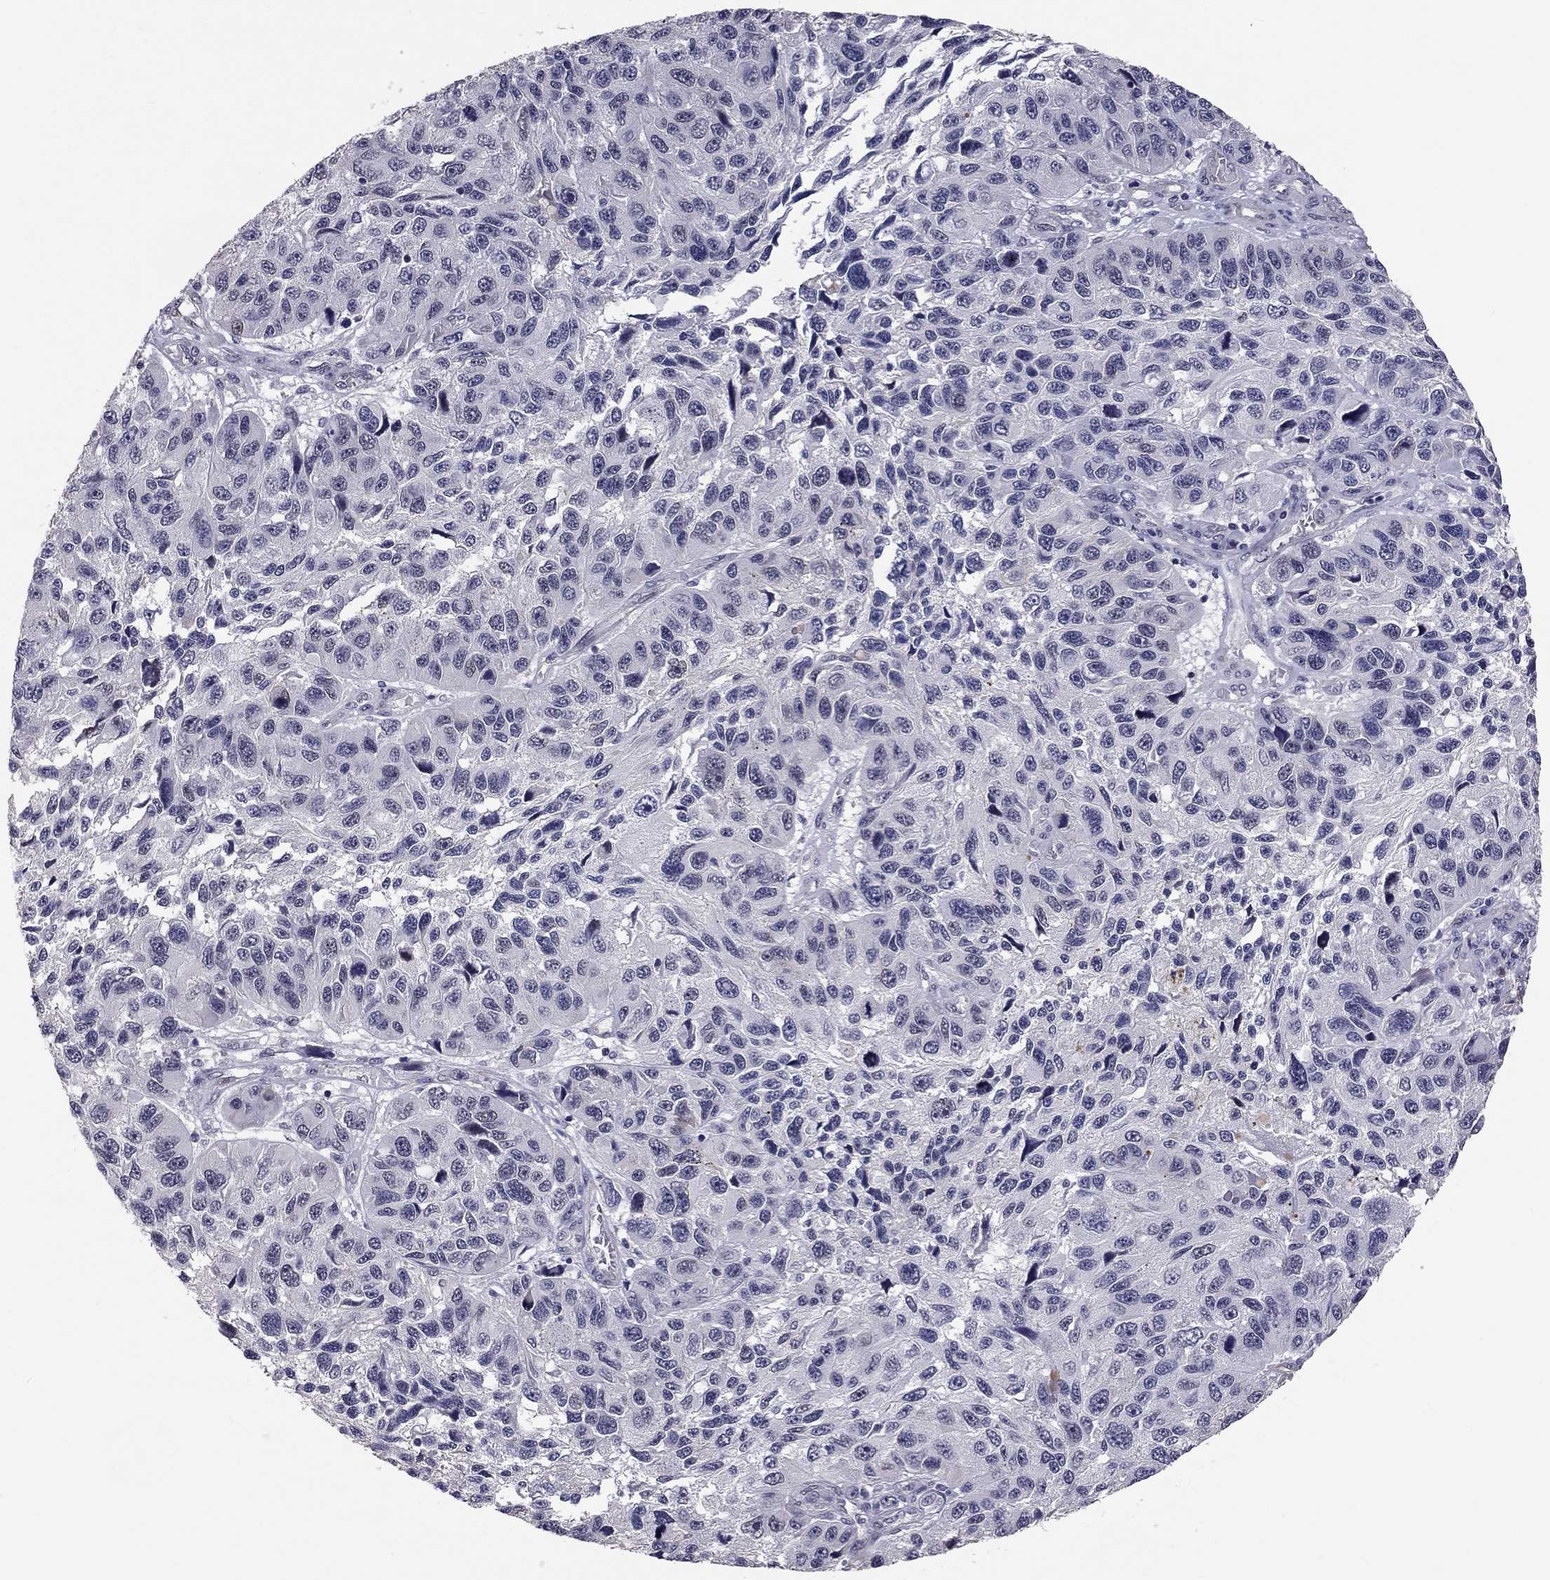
{"staining": {"intensity": "negative", "quantity": "none", "location": "none"}, "tissue": "melanoma", "cell_type": "Tumor cells", "image_type": "cancer", "snomed": [{"axis": "morphology", "description": "Malignant melanoma, NOS"}, {"axis": "topography", "description": "Skin"}], "caption": "Protein analysis of melanoma displays no significant expression in tumor cells.", "gene": "GJB4", "patient": {"sex": "male", "age": 53}}